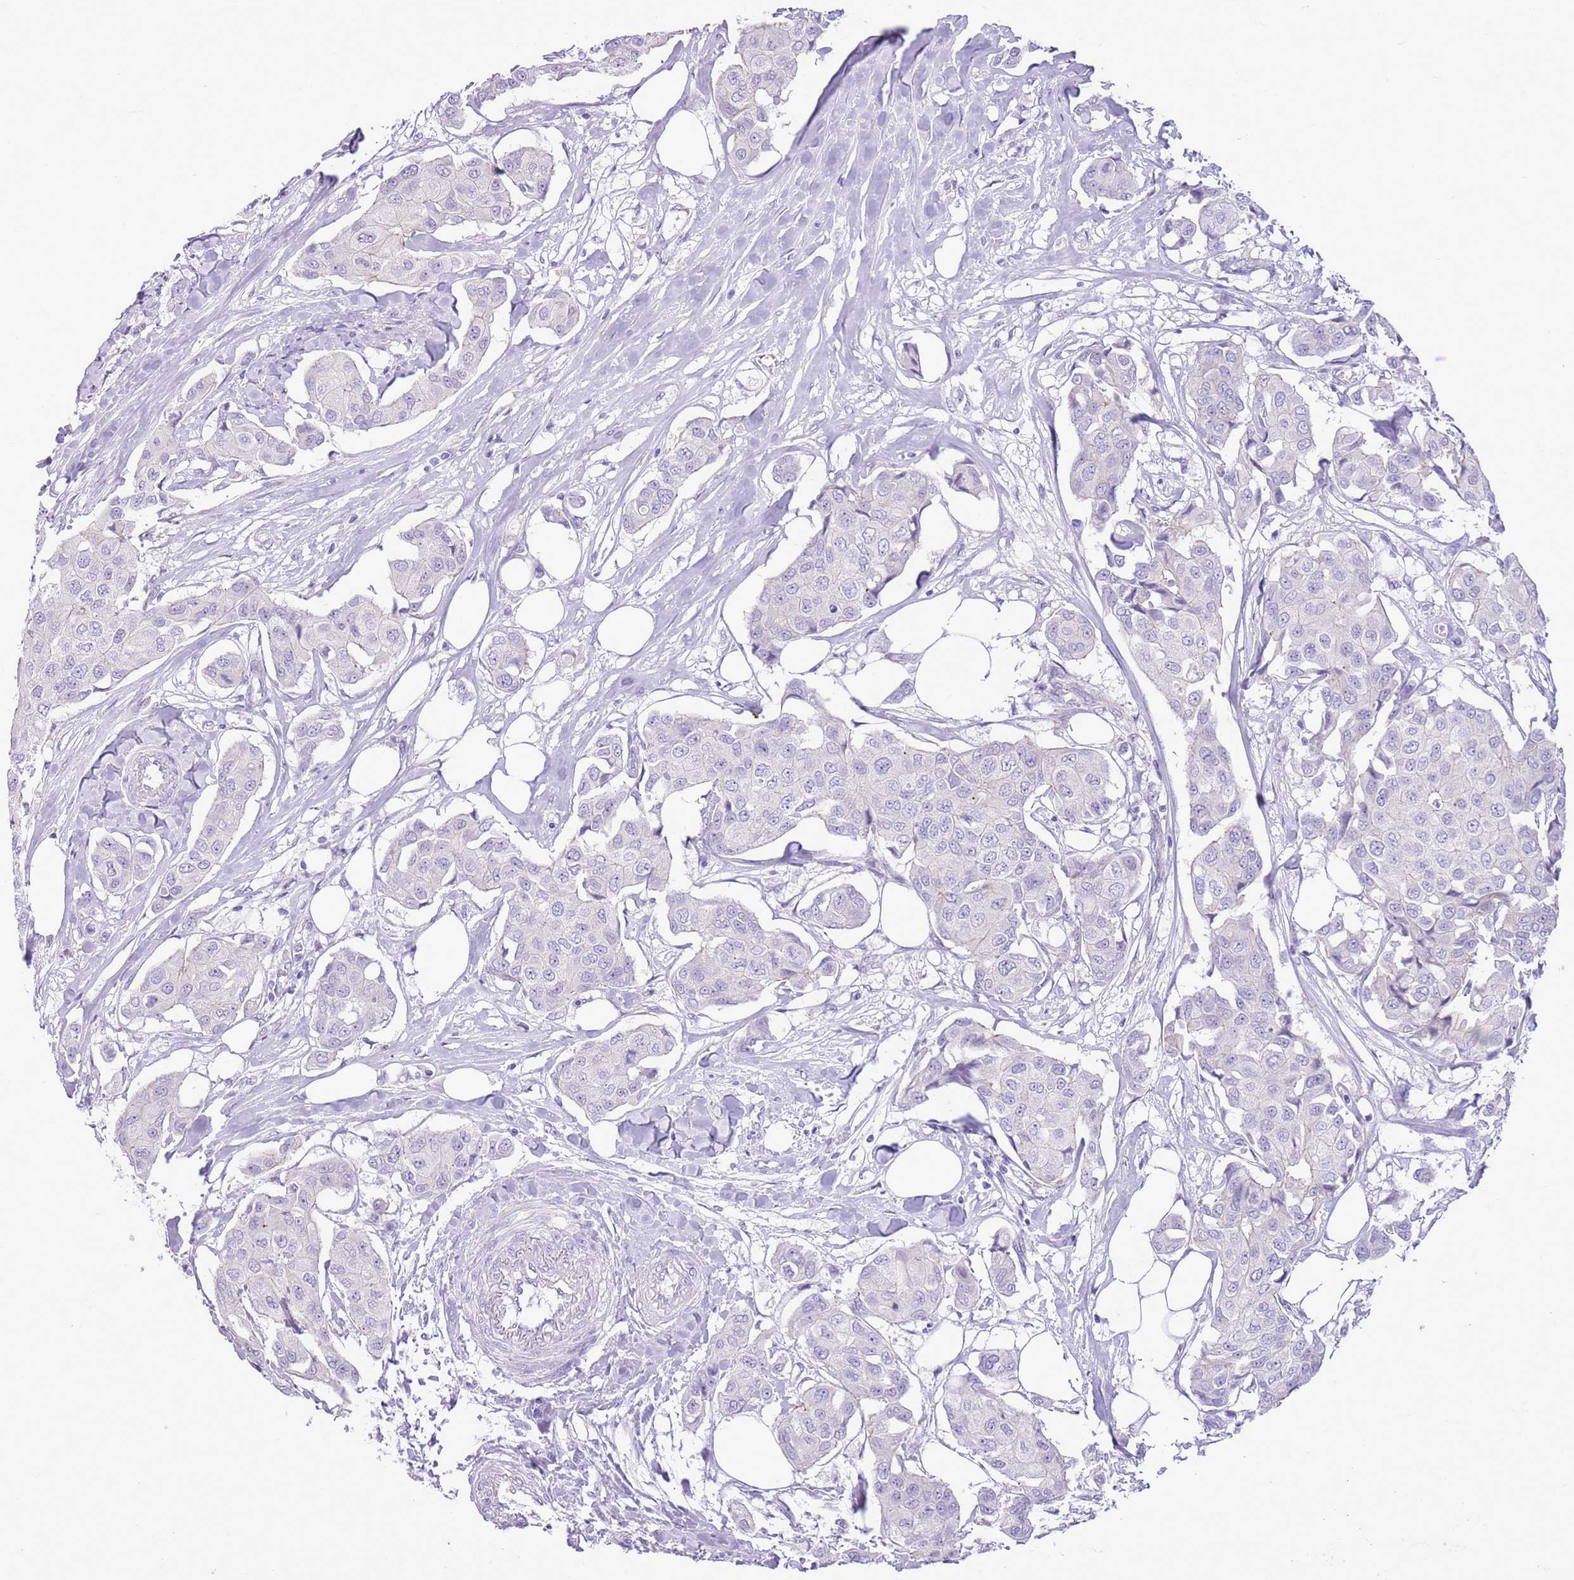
{"staining": {"intensity": "negative", "quantity": "none", "location": "none"}, "tissue": "breast cancer", "cell_type": "Tumor cells", "image_type": "cancer", "snomed": [{"axis": "morphology", "description": "Duct carcinoma"}, {"axis": "topography", "description": "Breast"}, {"axis": "topography", "description": "Lymph node"}], "caption": "Breast invasive ductal carcinoma was stained to show a protein in brown. There is no significant staining in tumor cells.", "gene": "PARP8", "patient": {"sex": "female", "age": 80}}